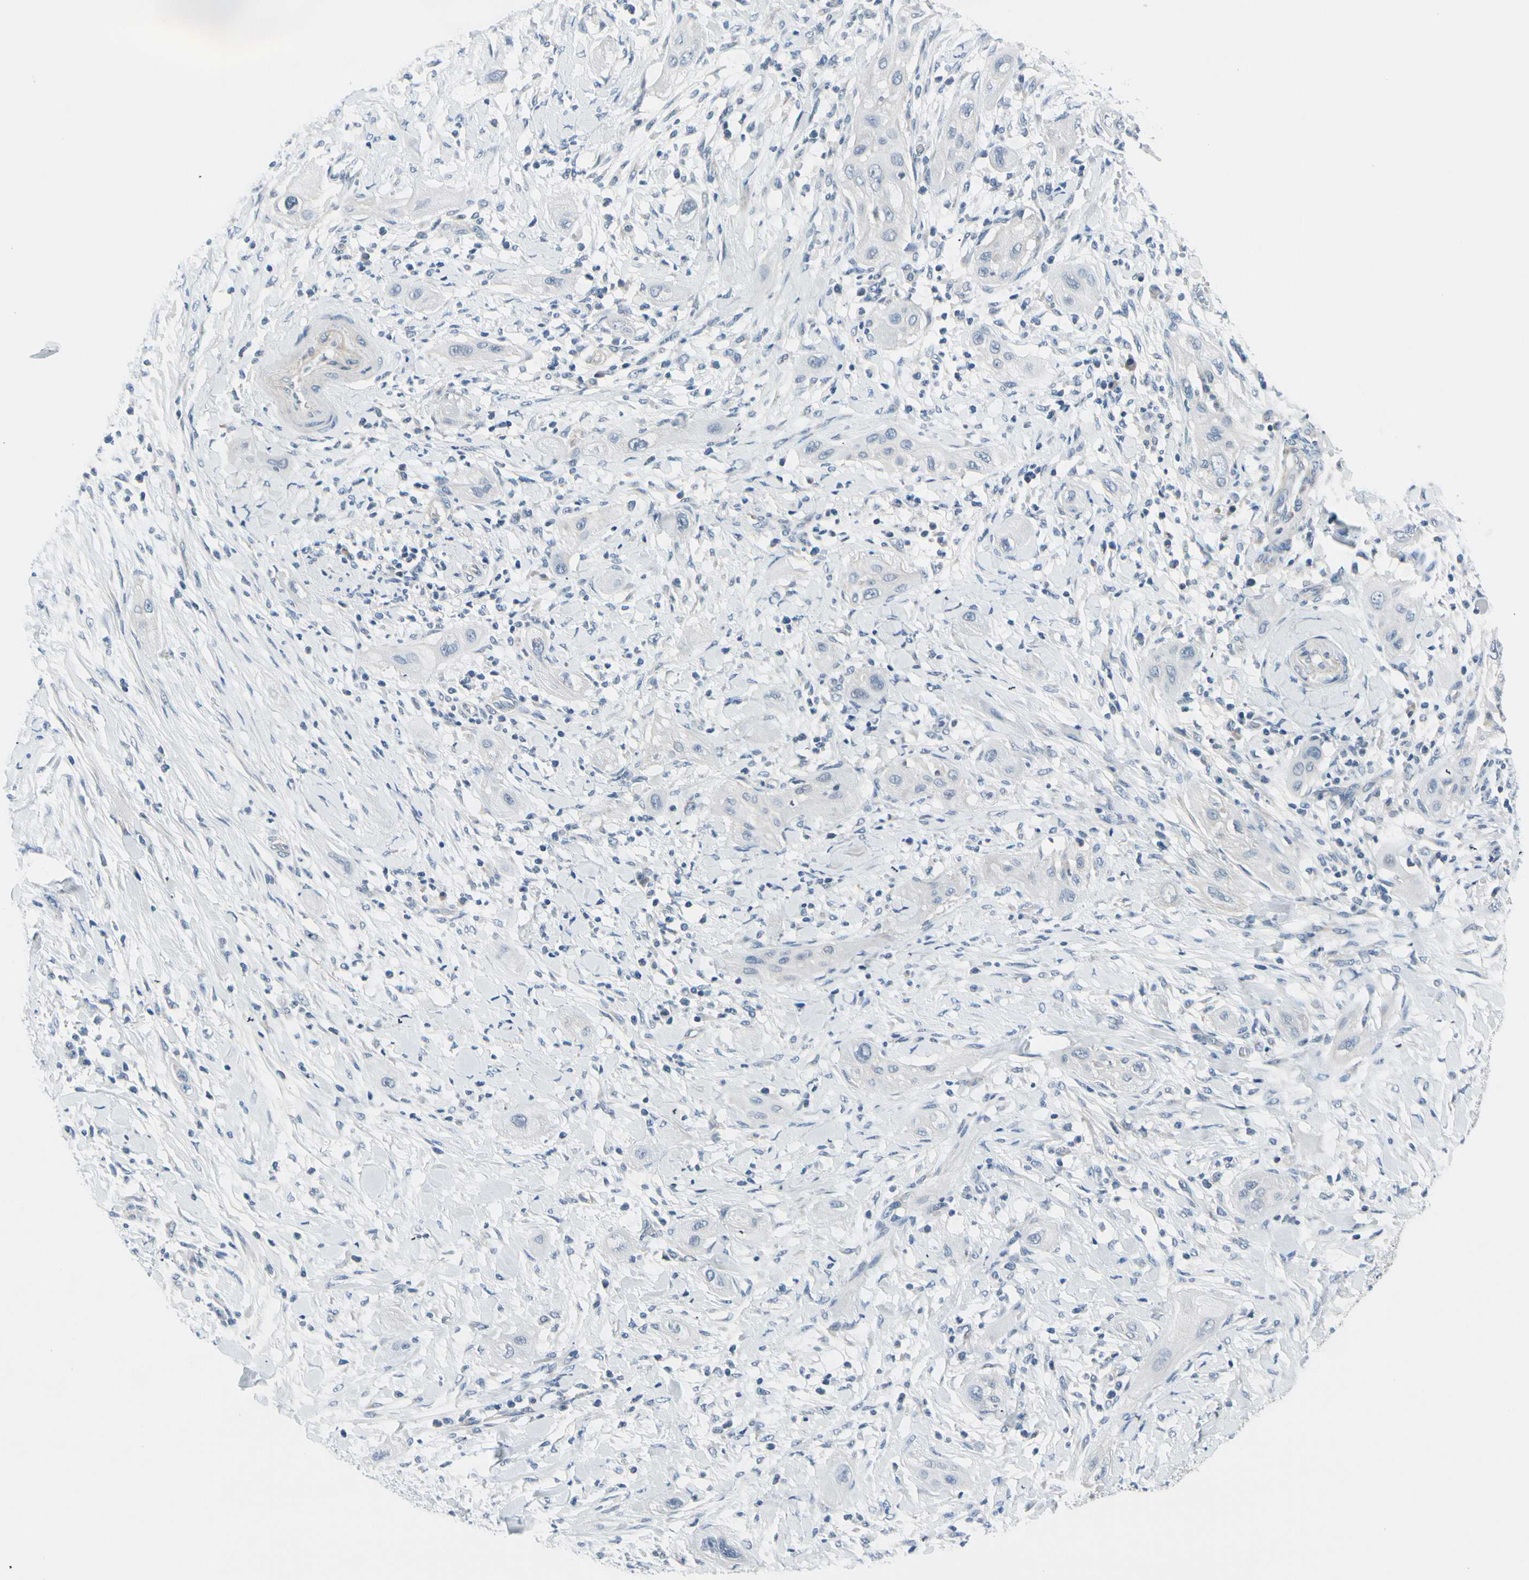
{"staining": {"intensity": "negative", "quantity": "none", "location": "none"}, "tissue": "lung cancer", "cell_type": "Tumor cells", "image_type": "cancer", "snomed": [{"axis": "morphology", "description": "Squamous cell carcinoma, NOS"}, {"axis": "topography", "description": "Lung"}], "caption": "Tumor cells are negative for brown protein staining in squamous cell carcinoma (lung).", "gene": "FCER2", "patient": {"sex": "female", "age": 47}}